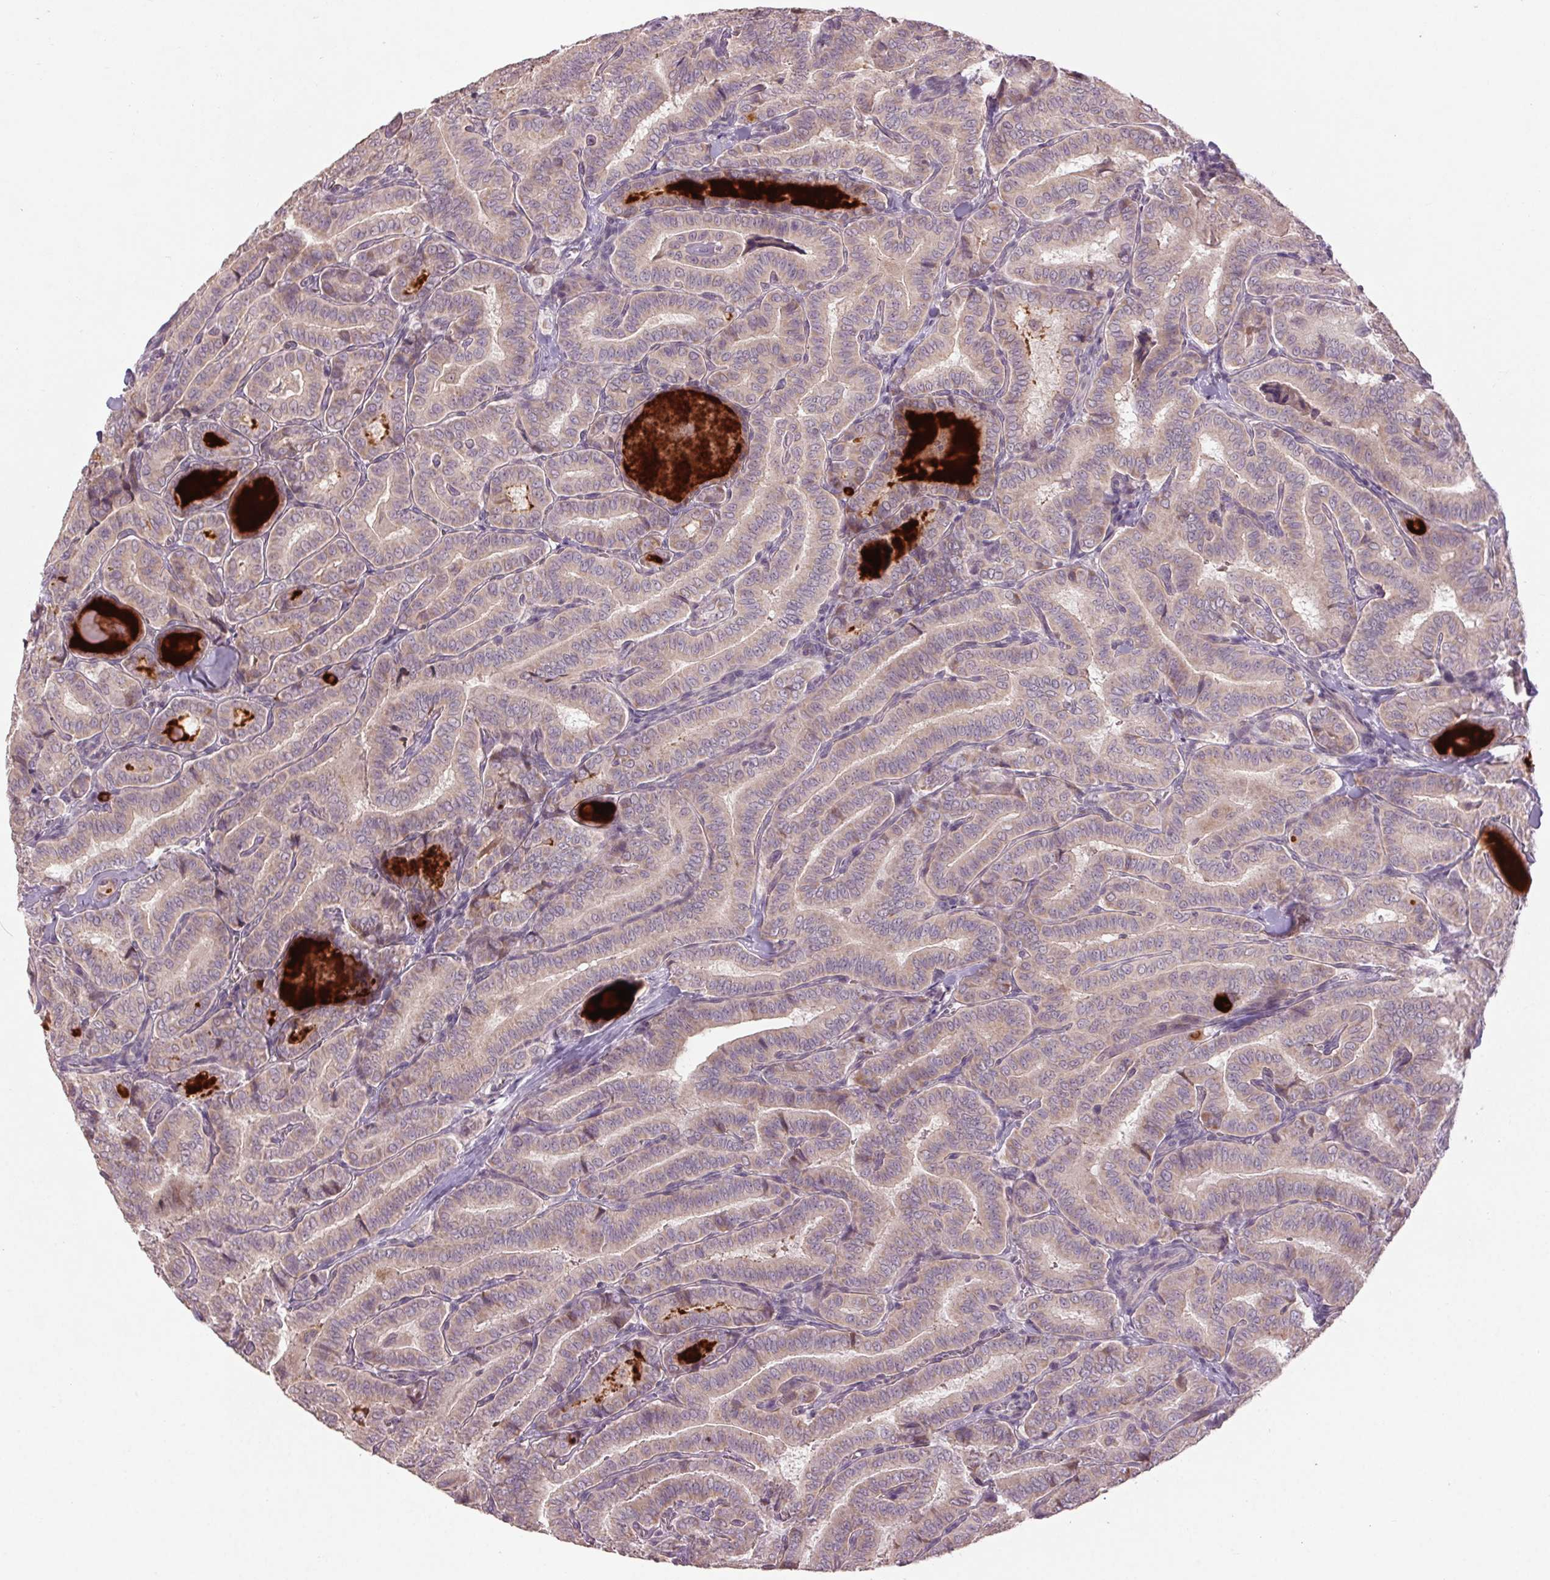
{"staining": {"intensity": "weak", "quantity": "25%-75%", "location": "cytoplasmic/membranous"}, "tissue": "thyroid cancer", "cell_type": "Tumor cells", "image_type": "cancer", "snomed": [{"axis": "morphology", "description": "Papillary adenocarcinoma, NOS"}, {"axis": "morphology", "description": "Papillary adenoma metastatic"}, {"axis": "topography", "description": "Thyroid gland"}], "caption": "Thyroid cancer (papillary adenoma metastatic) stained with a protein marker shows weak staining in tumor cells.", "gene": "KLRC3", "patient": {"sex": "female", "age": 50}}